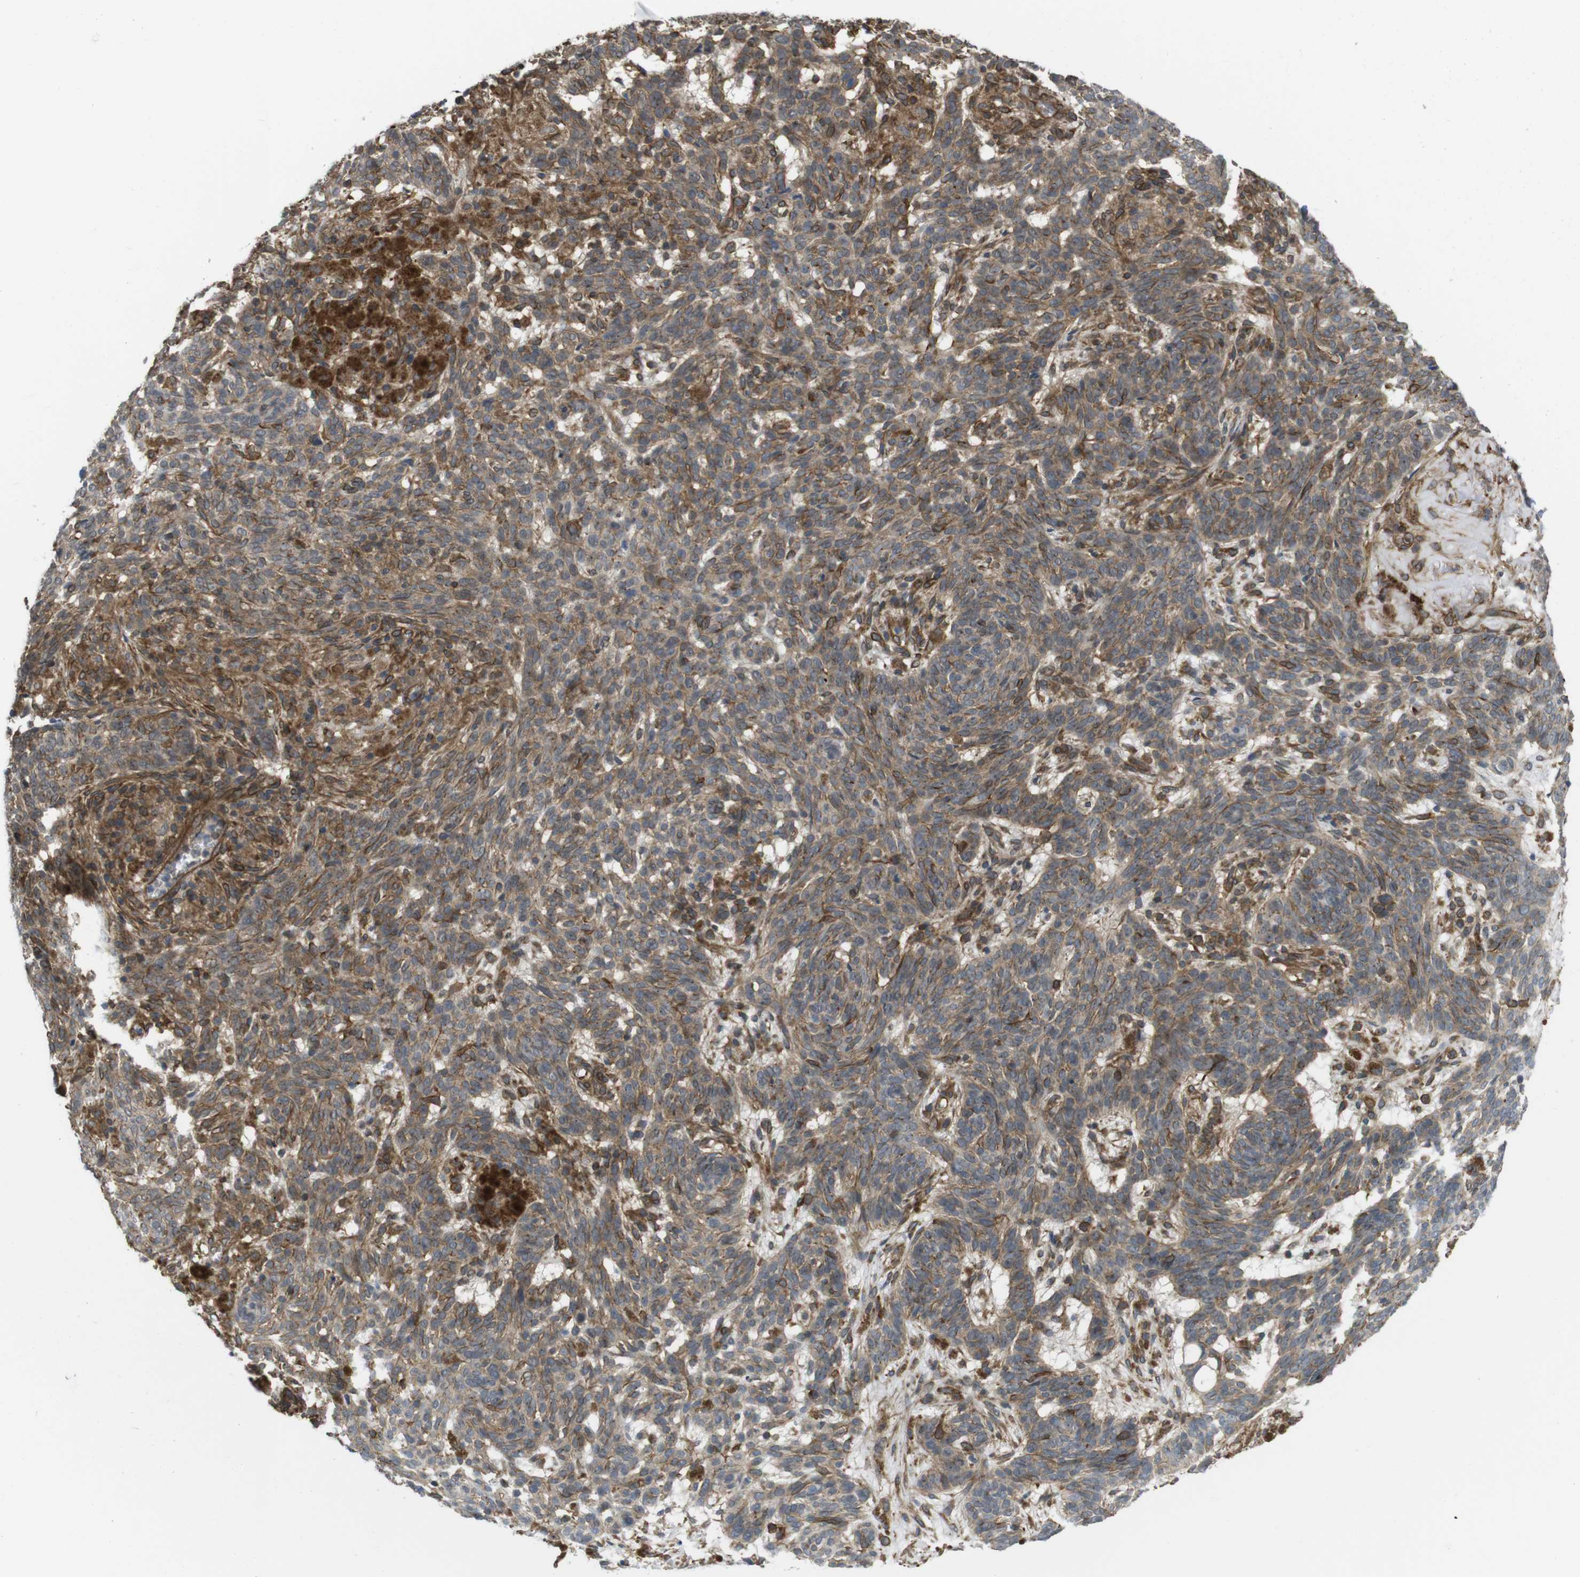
{"staining": {"intensity": "weak", "quantity": ">75%", "location": "cytoplasmic/membranous"}, "tissue": "skin cancer", "cell_type": "Tumor cells", "image_type": "cancer", "snomed": [{"axis": "morphology", "description": "Basal cell carcinoma"}, {"axis": "topography", "description": "Skin"}], "caption": "The image shows immunohistochemical staining of basal cell carcinoma (skin). There is weak cytoplasmic/membranous positivity is present in approximately >75% of tumor cells.", "gene": "ZDHHC5", "patient": {"sex": "male", "age": 85}}